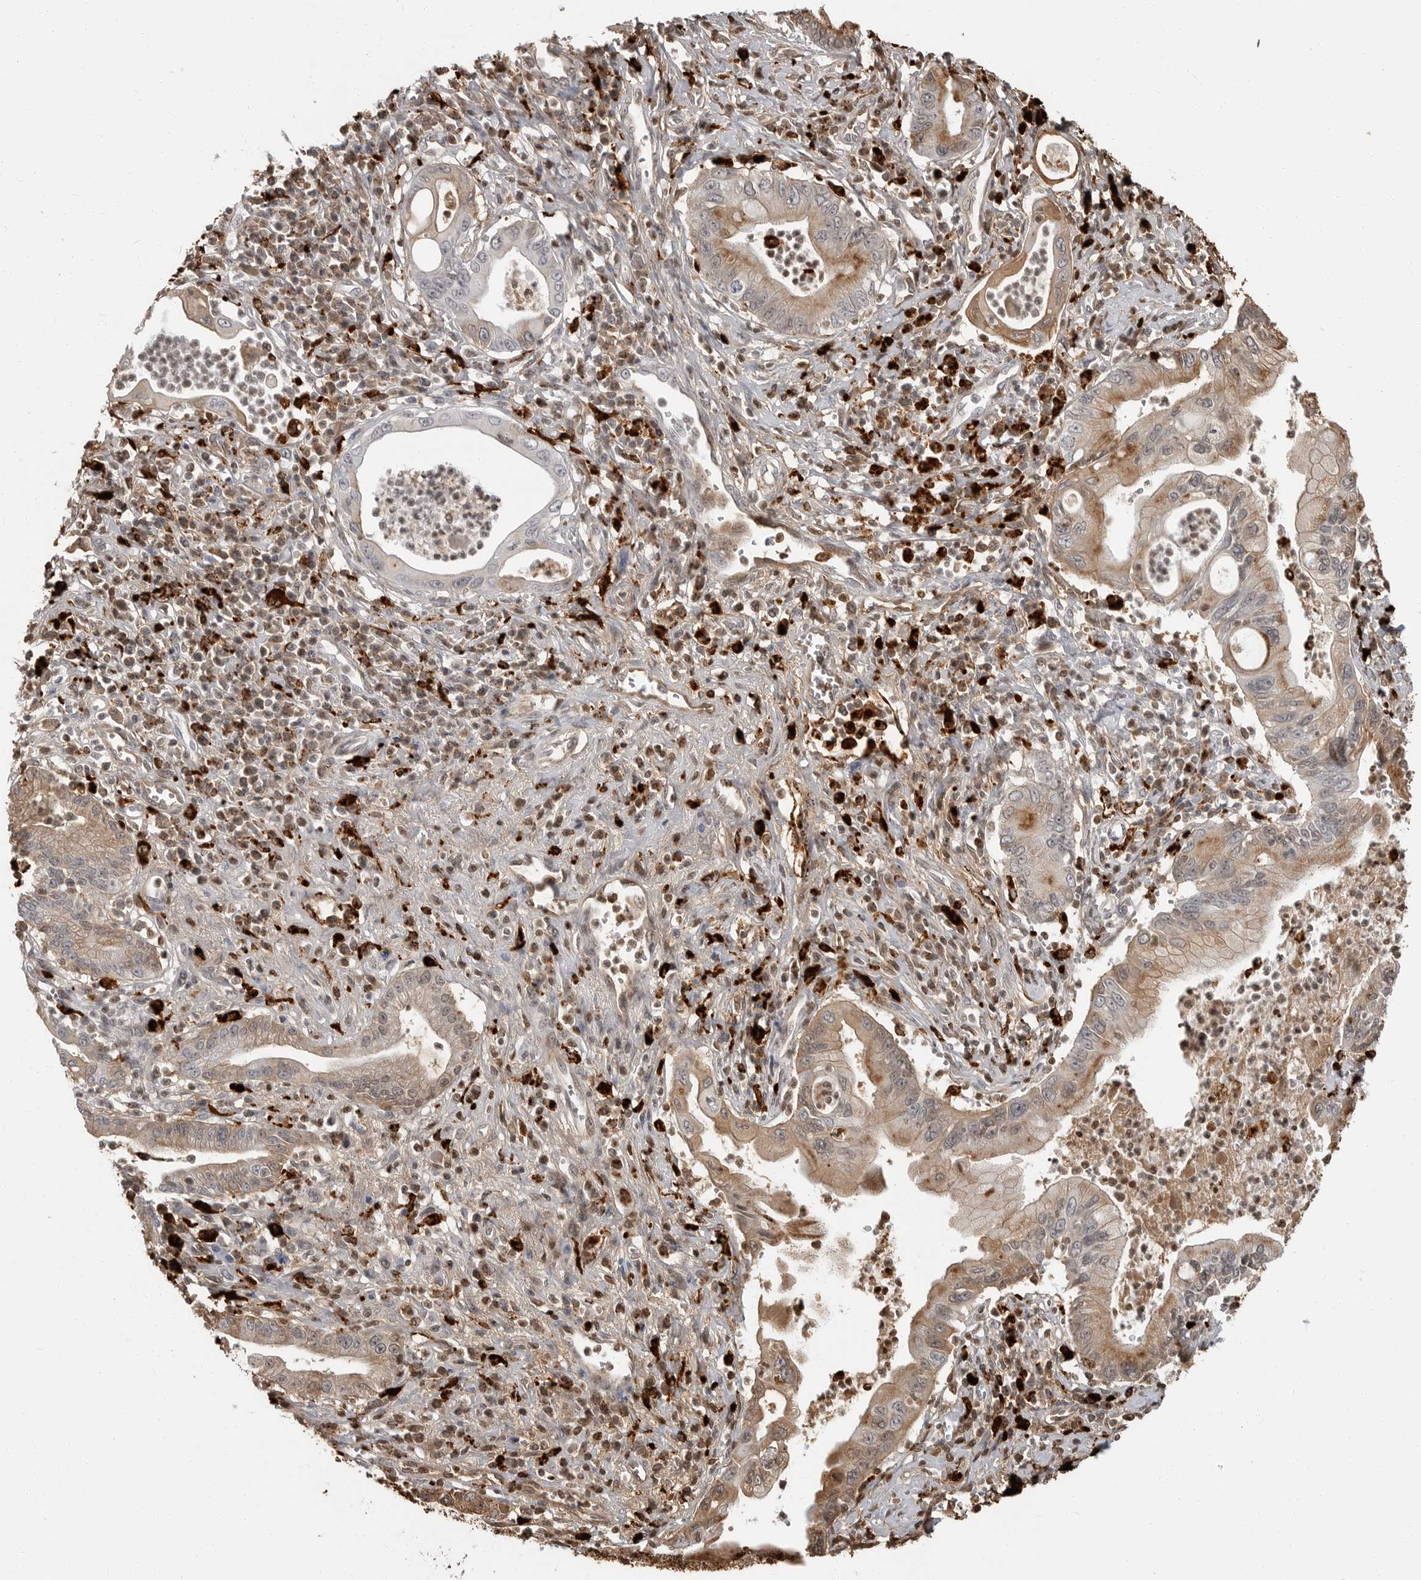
{"staining": {"intensity": "moderate", "quantity": "25%-75%", "location": "cytoplasmic/membranous"}, "tissue": "pancreatic cancer", "cell_type": "Tumor cells", "image_type": "cancer", "snomed": [{"axis": "morphology", "description": "Adenocarcinoma, NOS"}, {"axis": "topography", "description": "Pancreas"}], "caption": "Brown immunohistochemical staining in human adenocarcinoma (pancreatic) reveals moderate cytoplasmic/membranous staining in about 25%-75% of tumor cells.", "gene": "IFI30", "patient": {"sex": "male", "age": 78}}